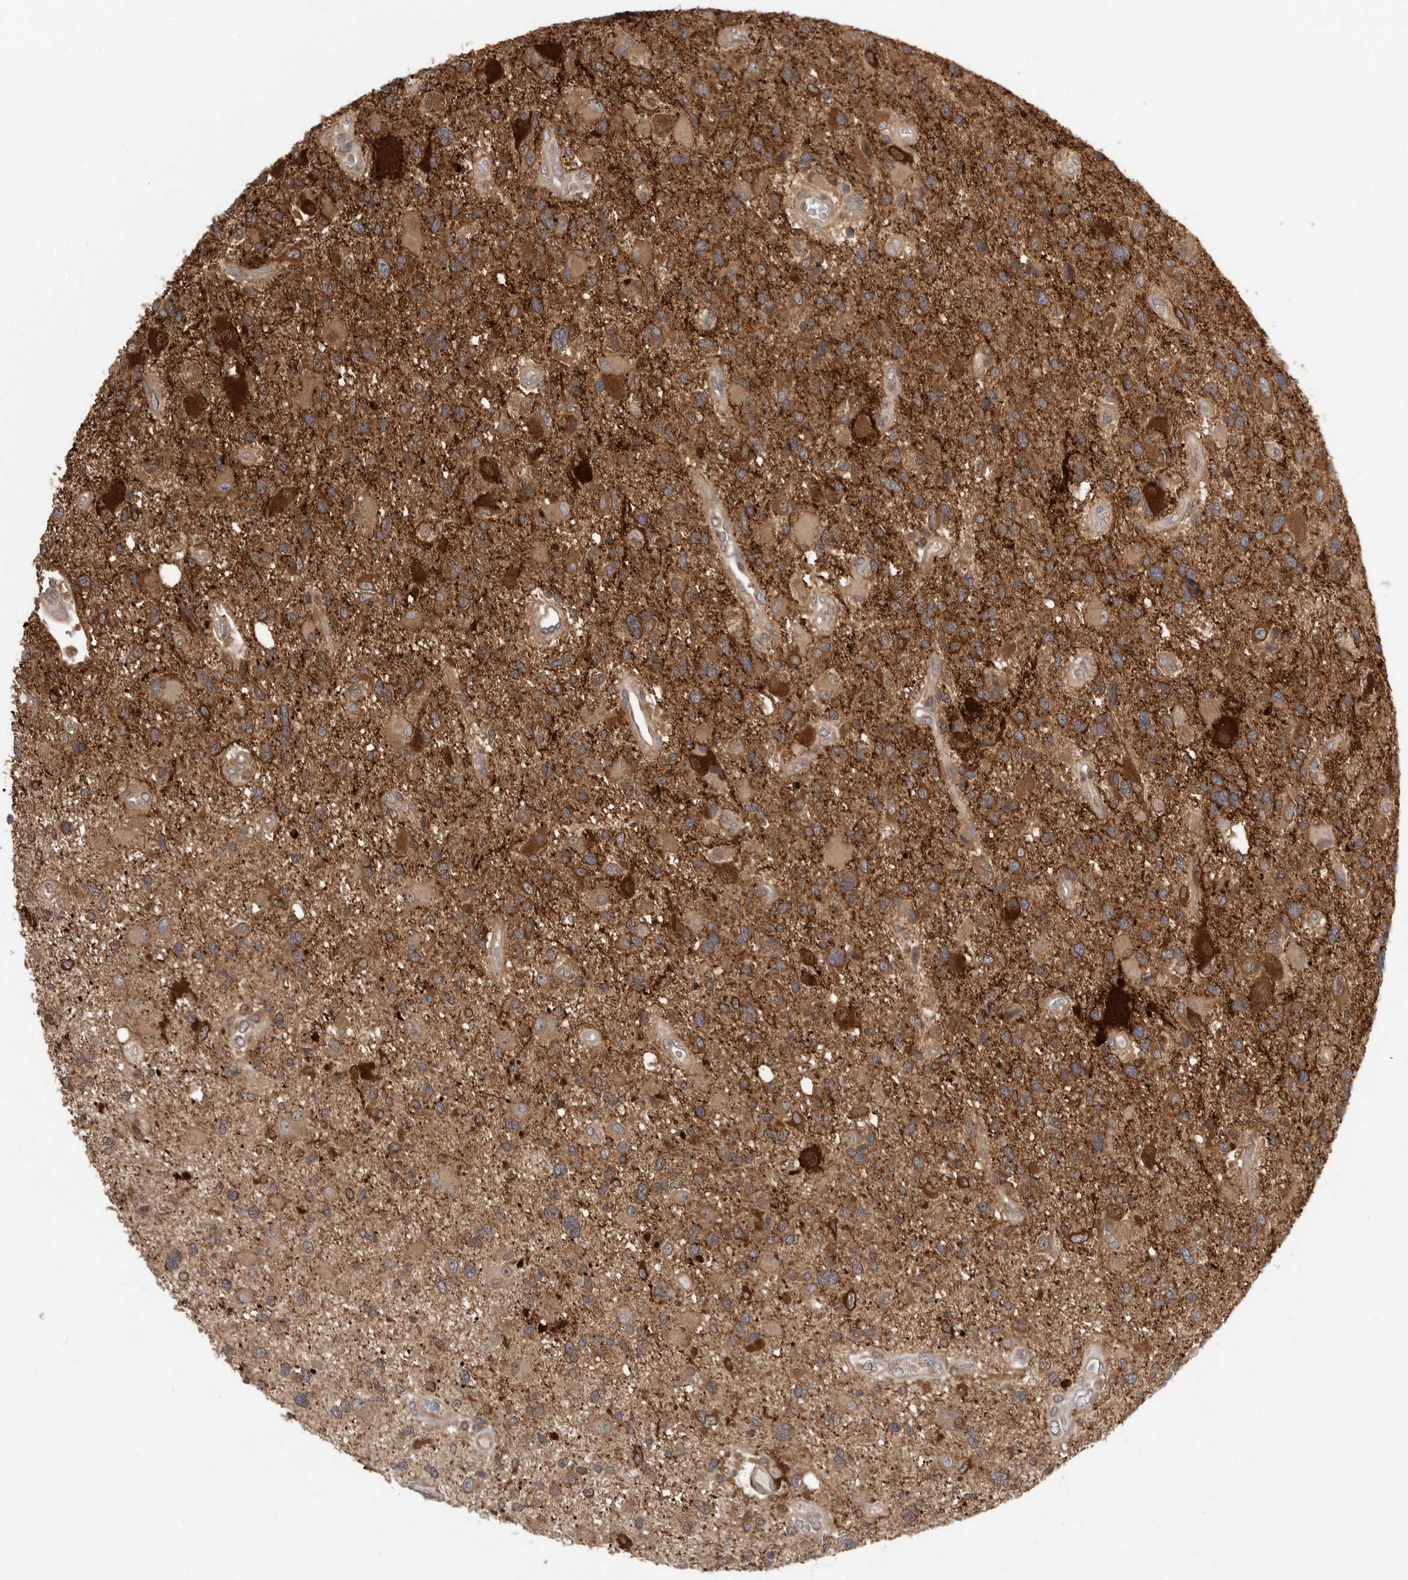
{"staining": {"intensity": "moderate", "quantity": ">75%", "location": "cytoplasmic/membranous"}, "tissue": "glioma", "cell_type": "Tumor cells", "image_type": "cancer", "snomed": [{"axis": "morphology", "description": "Glioma, malignant, High grade"}, {"axis": "topography", "description": "Brain"}], "caption": "The histopathology image shows immunohistochemical staining of glioma. There is moderate cytoplasmic/membranous positivity is appreciated in approximately >75% of tumor cells. (IHC, brightfield microscopy, high magnification).", "gene": "OXR1", "patient": {"sex": "male", "age": 33}}